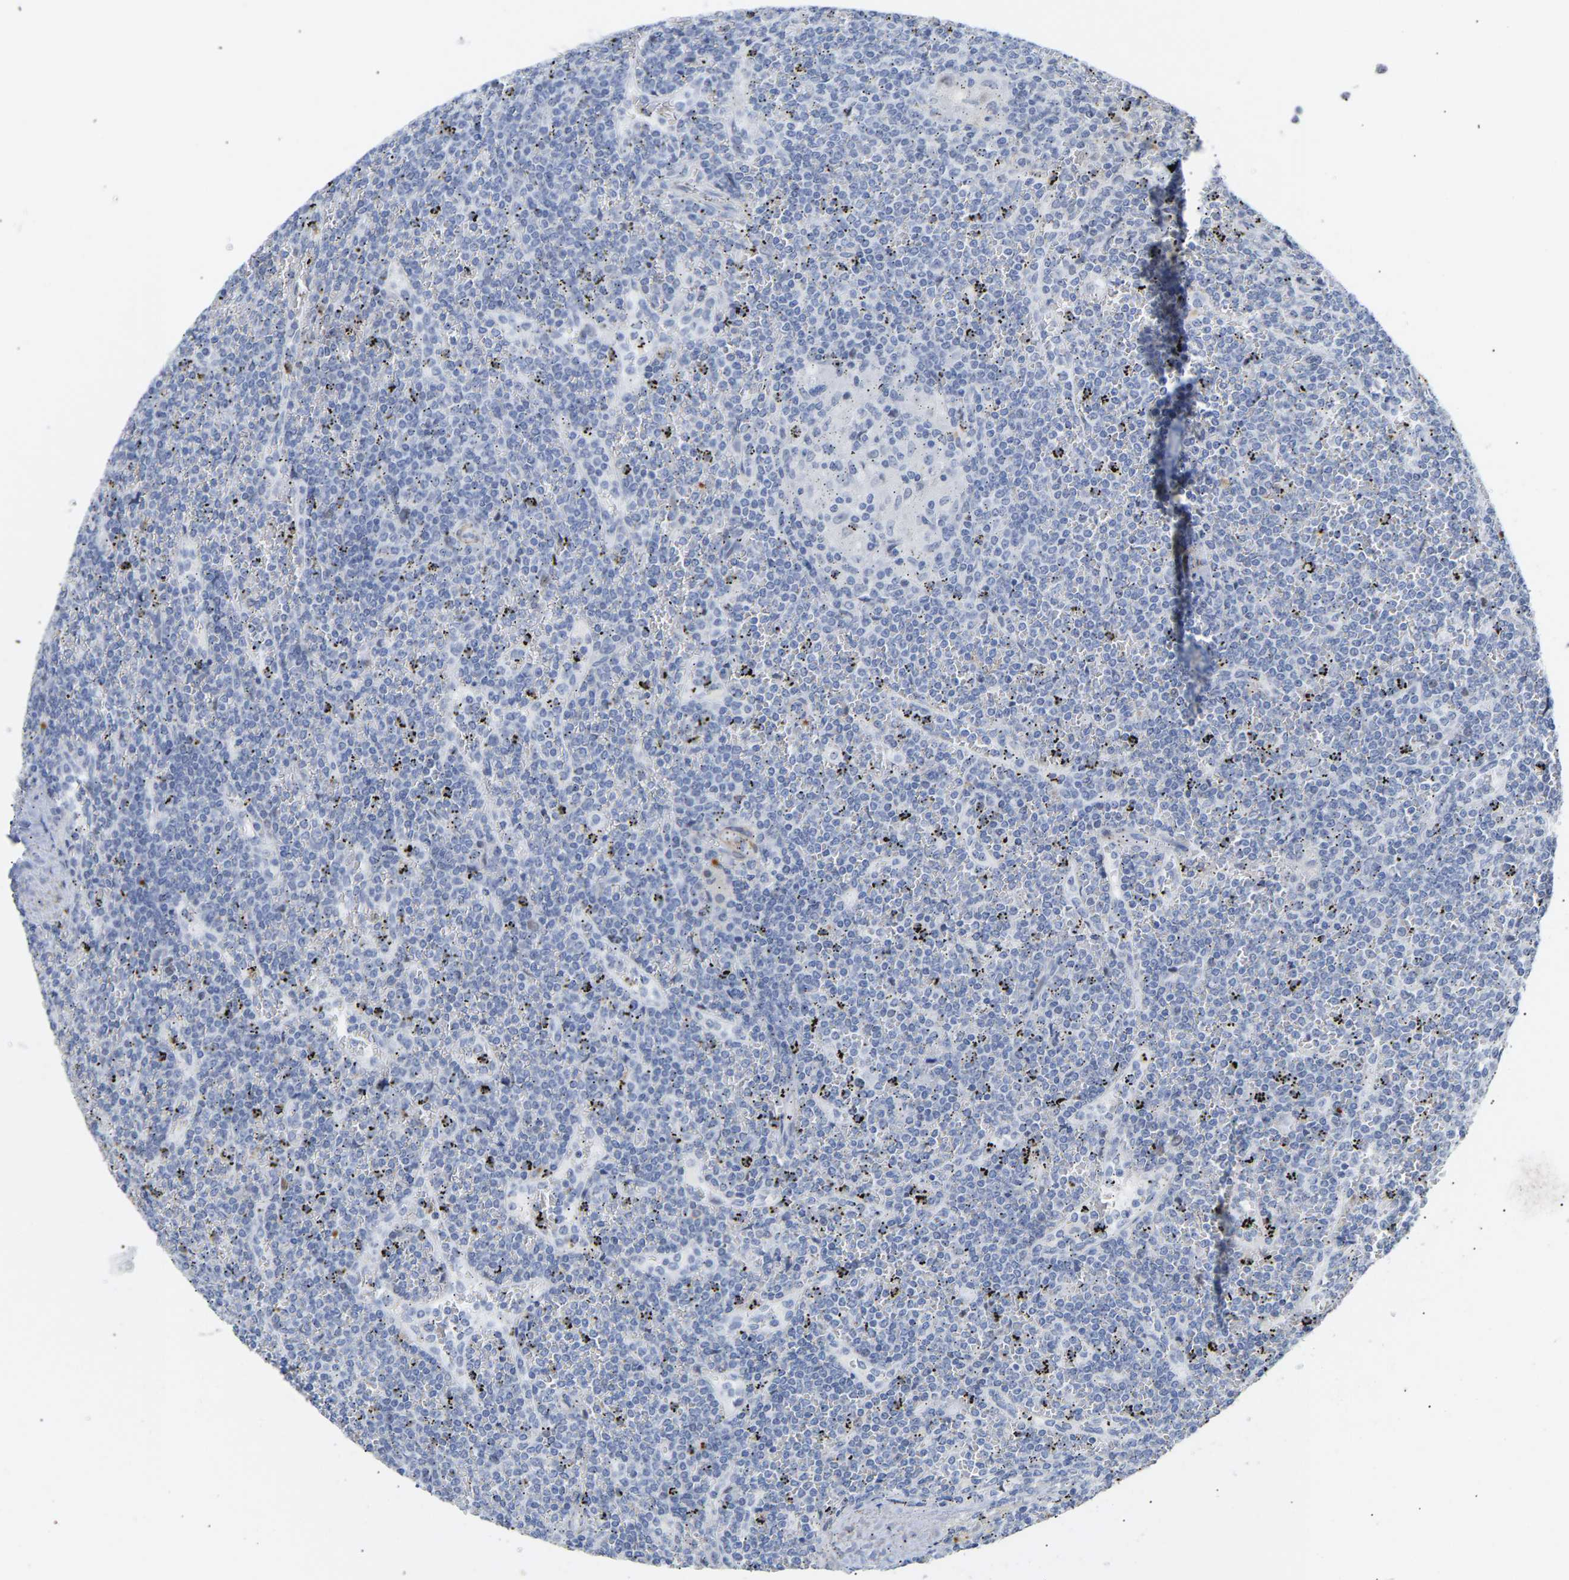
{"staining": {"intensity": "negative", "quantity": "none", "location": "none"}, "tissue": "lymphoma", "cell_type": "Tumor cells", "image_type": "cancer", "snomed": [{"axis": "morphology", "description": "Malignant lymphoma, non-Hodgkin's type, Low grade"}, {"axis": "topography", "description": "Spleen"}], "caption": "Human lymphoma stained for a protein using IHC exhibits no positivity in tumor cells.", "gene": "AMPH", "patient": {"sex": "female", "age": 19}}